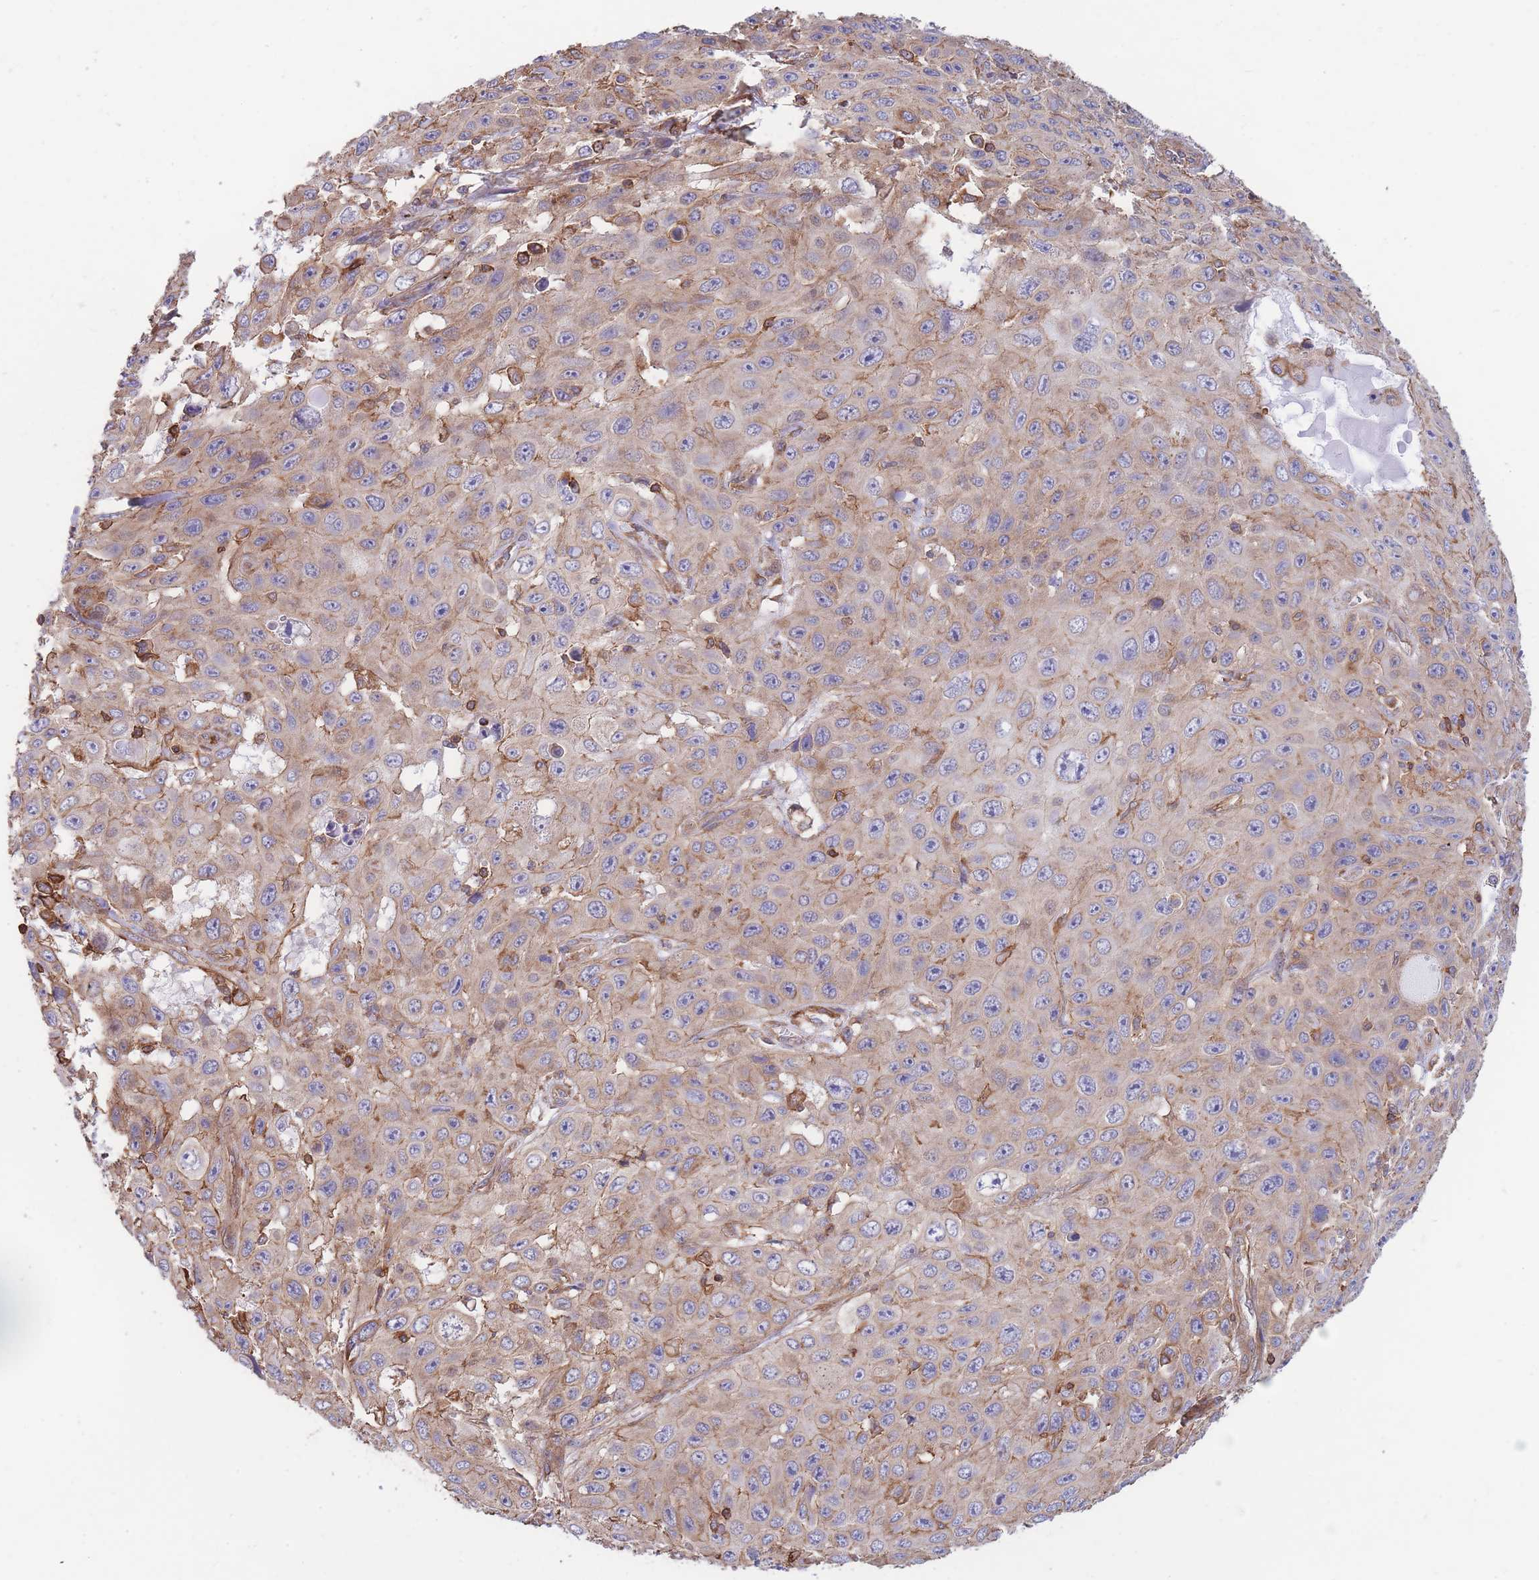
{"staining": {"intensity": "weak", "quantity": "25%-75%", "location": "cytoplasmic/membranous"}, "tissue": "skin cancer", "cell_type": "Tumor cells", "image_type": "cancer", "snomed": [{"axis": "morphology", "description": "Squamous cell carcinoma, NOS"}, {"axis": "topography", "description": "Skin"}], "caption": "Immunohistochemistry (IHC) histopathology image of skin squamous cell carcinoma stained for a protein (brown), which reveals low levels of weak cytoplasmic/membranous positivity in about 25%-75% of tumor cells.", "gene": "LRRN4CL", "patient": {"sex": "male", "age": 82}}